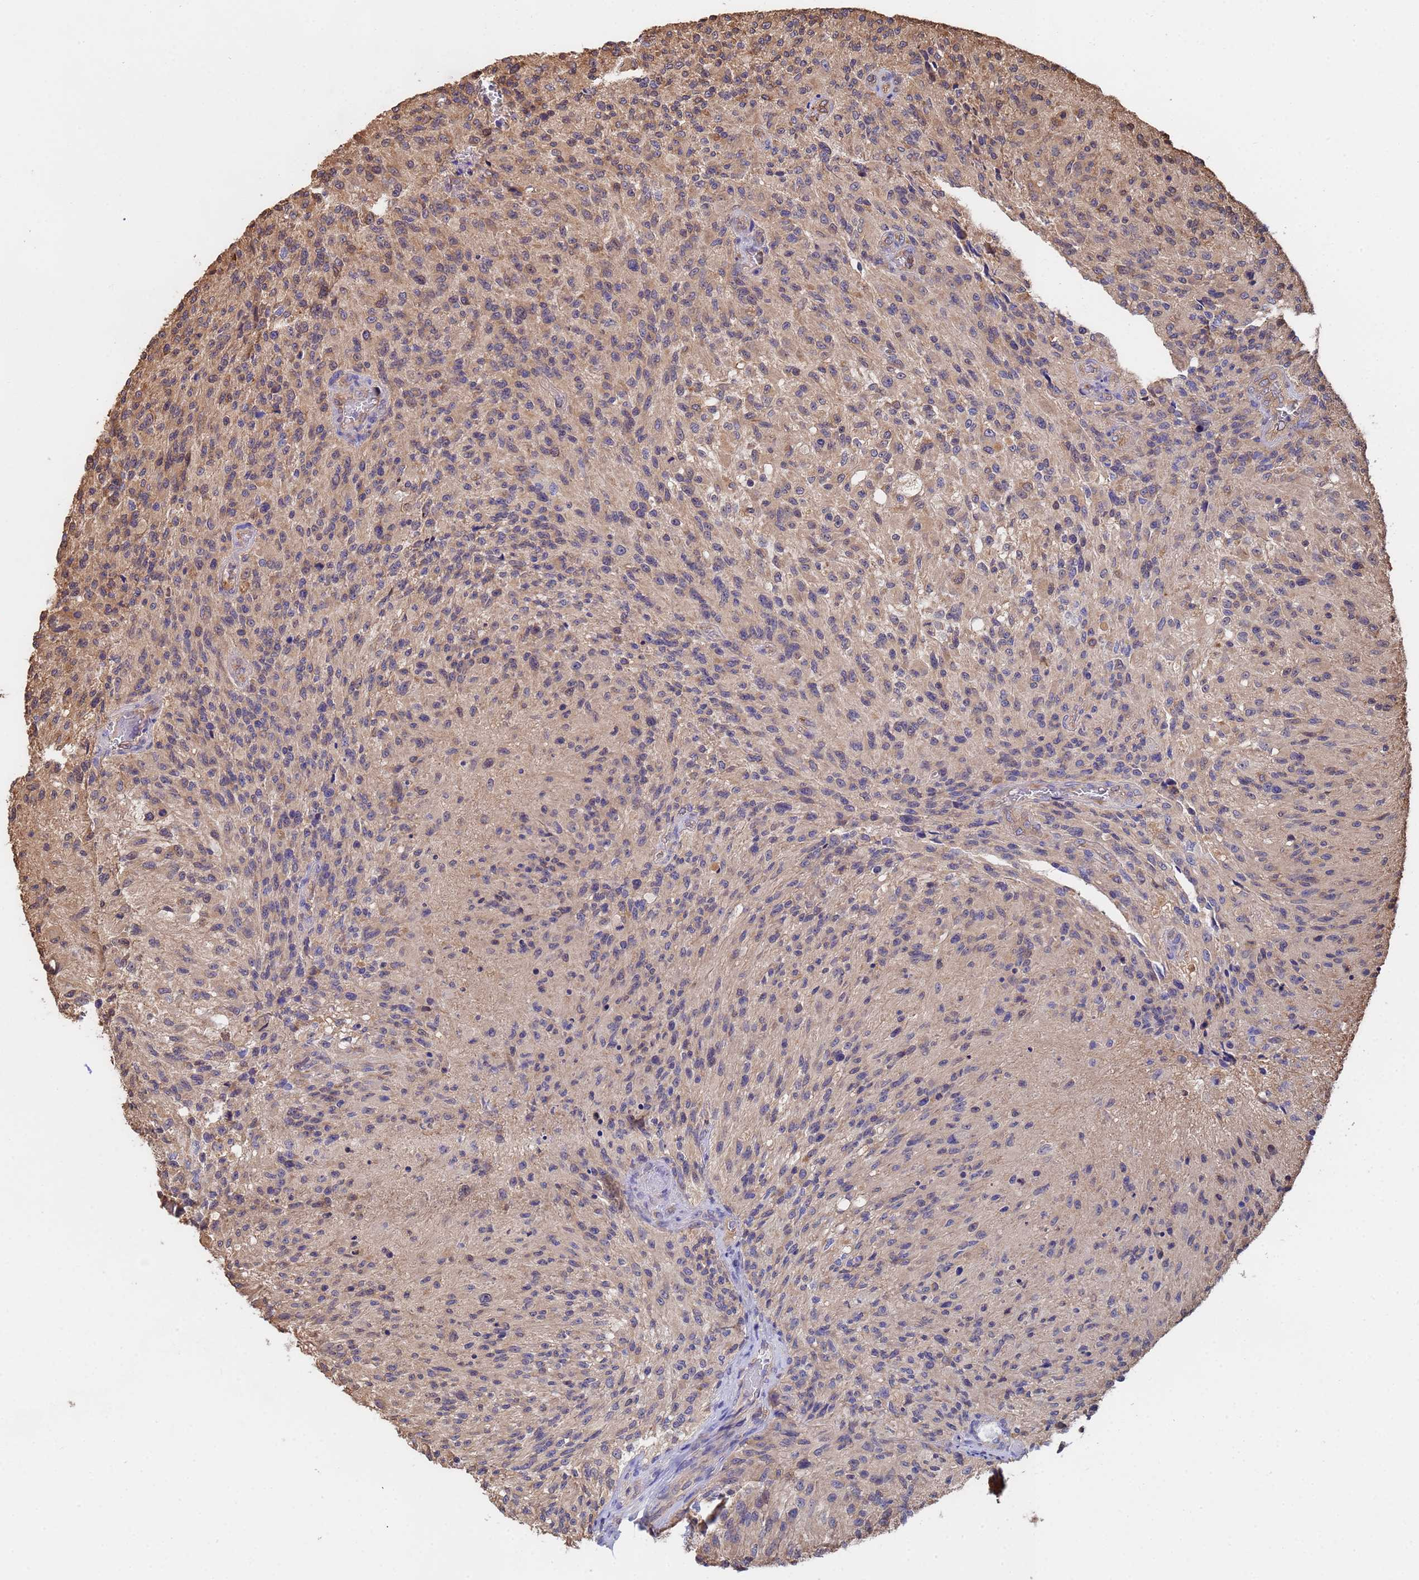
{"staining": {"intensity": "weak", "quantity": ">75%", "location": "cytoplasmic/membranous"}, "tissue": "glioma", "cell_type": "Tumor cells", "image_type": "cancer", "snomed": [{"axis": "morphology", "description": "Normal tissue, NOS"}, {"axis": "morphology", "description": "Glioma, malignant, High grade"}, {"axis": "topography", "description": "Cerebral cortex"}], "caption": "DAB (3,3'-diaminobenzidine) immunohistochemical staining of malignant glioma (high-grade) demonstrates weak cytoplasmic/membranous protein positivity in about >75% of tumor cells.", "gene": "FAM25A", "patient": {"sex": "male", "age": 56}}